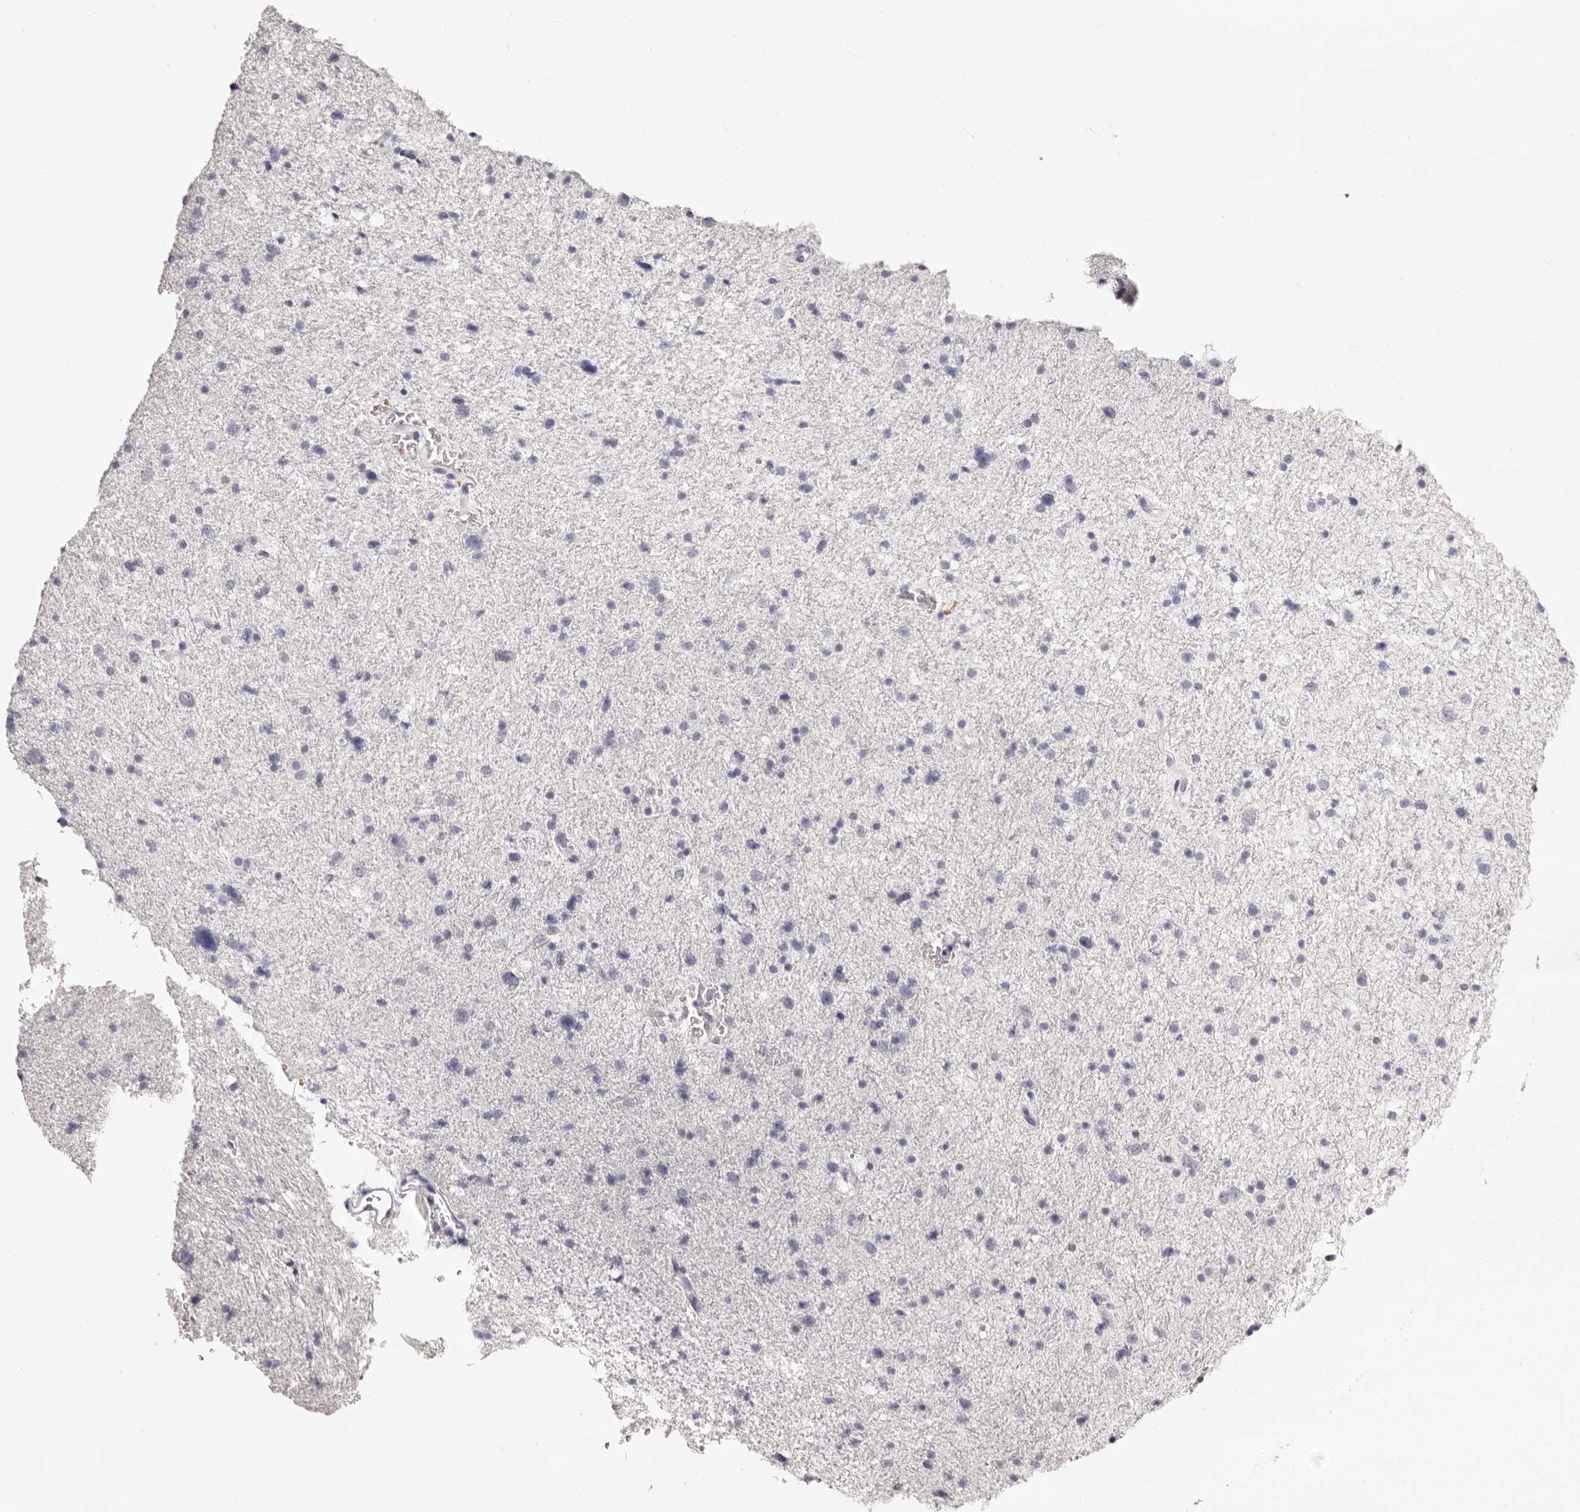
{"staining": {"intensity": "negative", "quantity": "none", "location": "none"}, "tissue": "glioma", "cell_type": "Tumor cells", "image_type": "cancer", "snomed": [{"axis": "morphology", "description": "Glioma, malignant, Low grade"}, {"axis": "topography", "description": "Brain"}], "caption": "Immunohistochemistry (IHC) of human glioma reveals no staining in tumor cells.", "gene": "BPGM", "patient": {"sex": "female", "age": 37}}